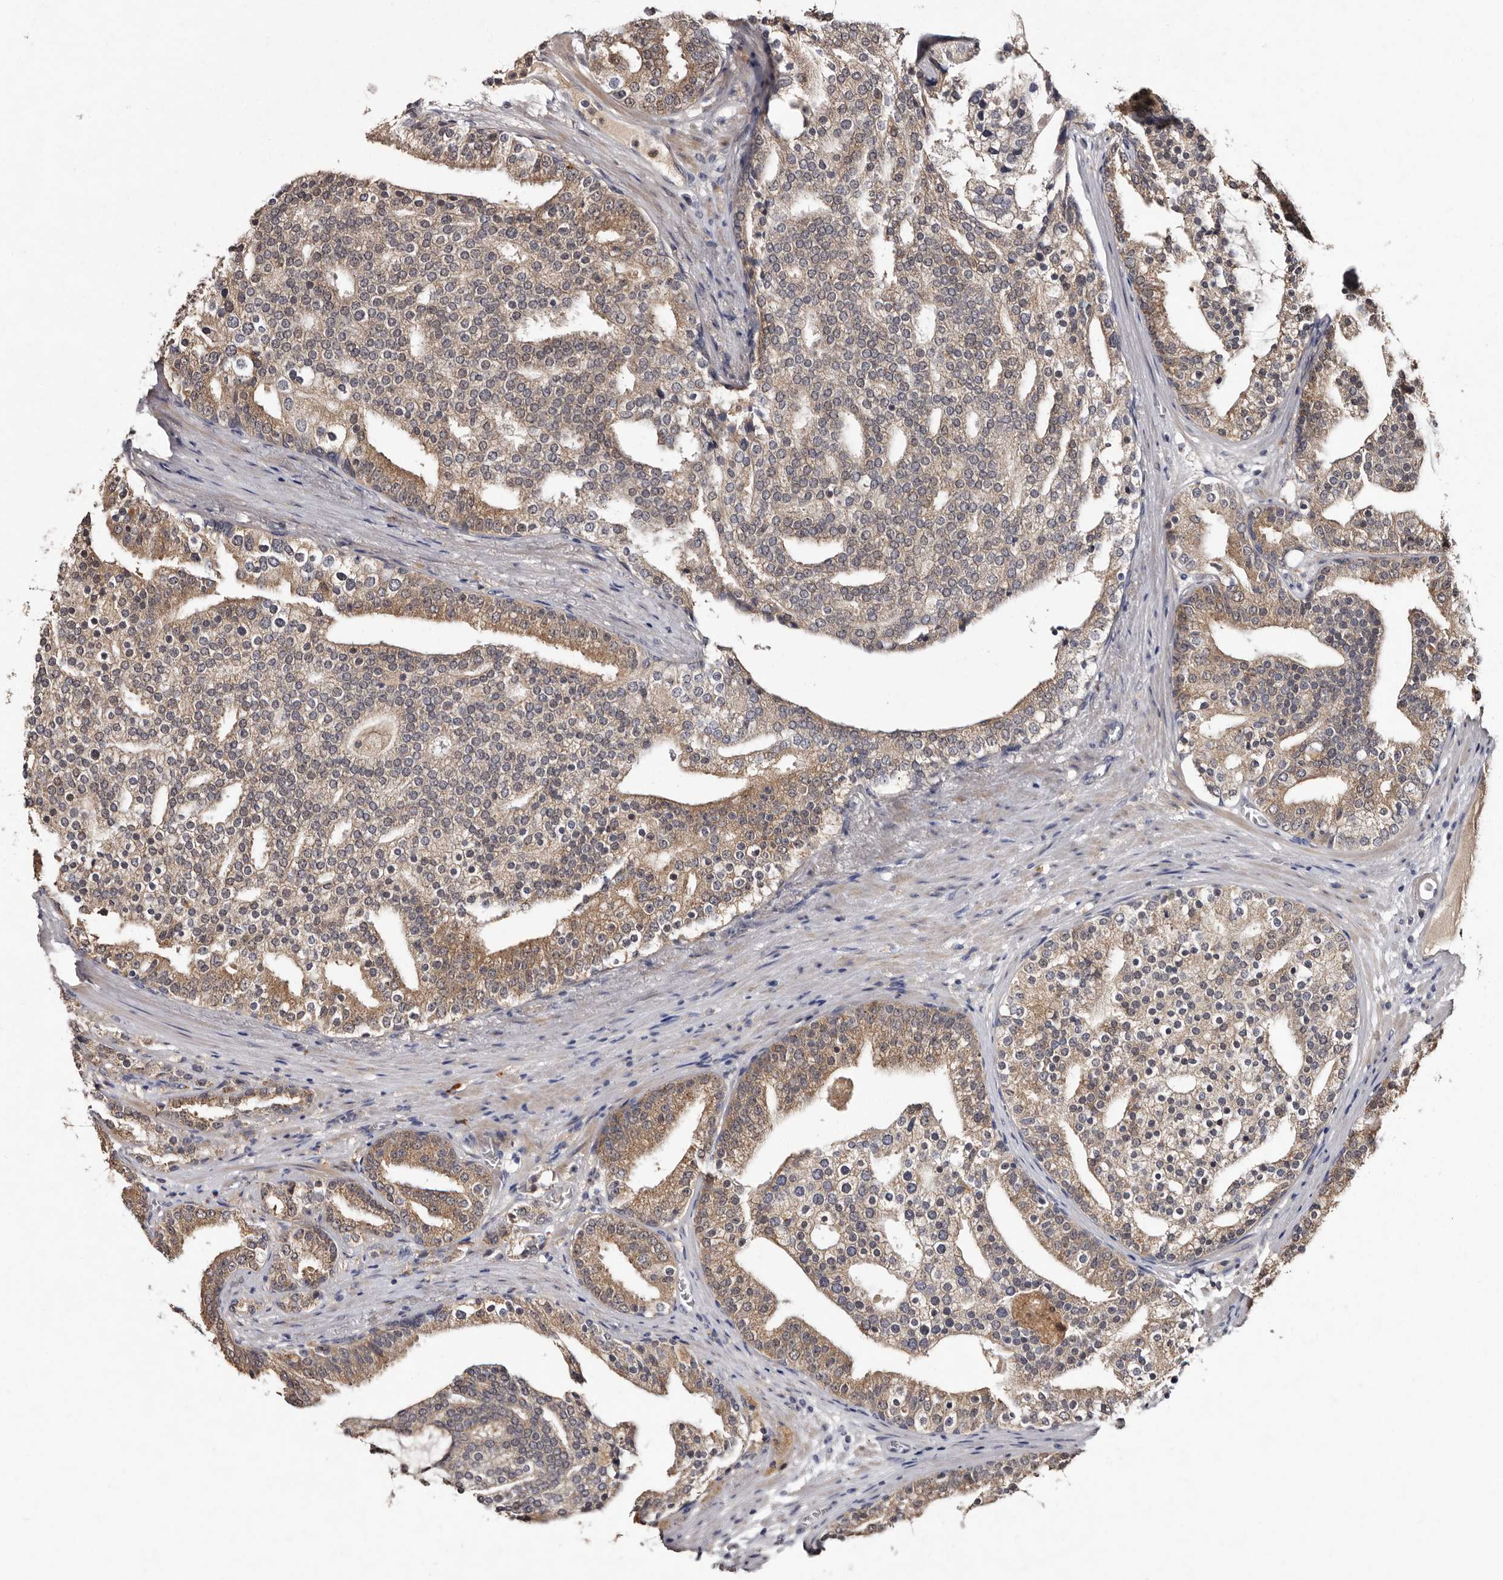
{"staining": {"intensity": "moderate", "quantity": ">75%", "location": "cytoplasmic/membranous"}, "tissue": "prostate cancer", "cell_type": "Tumor cells", "image_type": "cancer", "snomed": [{"axis": "morphology", "description": "Adenocarcinoma, Low grade"}, {"axis": "topography", "description": "Prostate"}], "caption": "The histopathology image displays staining of low-grade adenocarcinoma (prostate), revealing moderate cytoplasmic/membranous protein positivity (brown color) within tumor cells. The protein of interest is shown in brown color, while the nuclei are stained blue.", "gene": "DNPH1", "patient": {"sex": "male", "age": 67}}